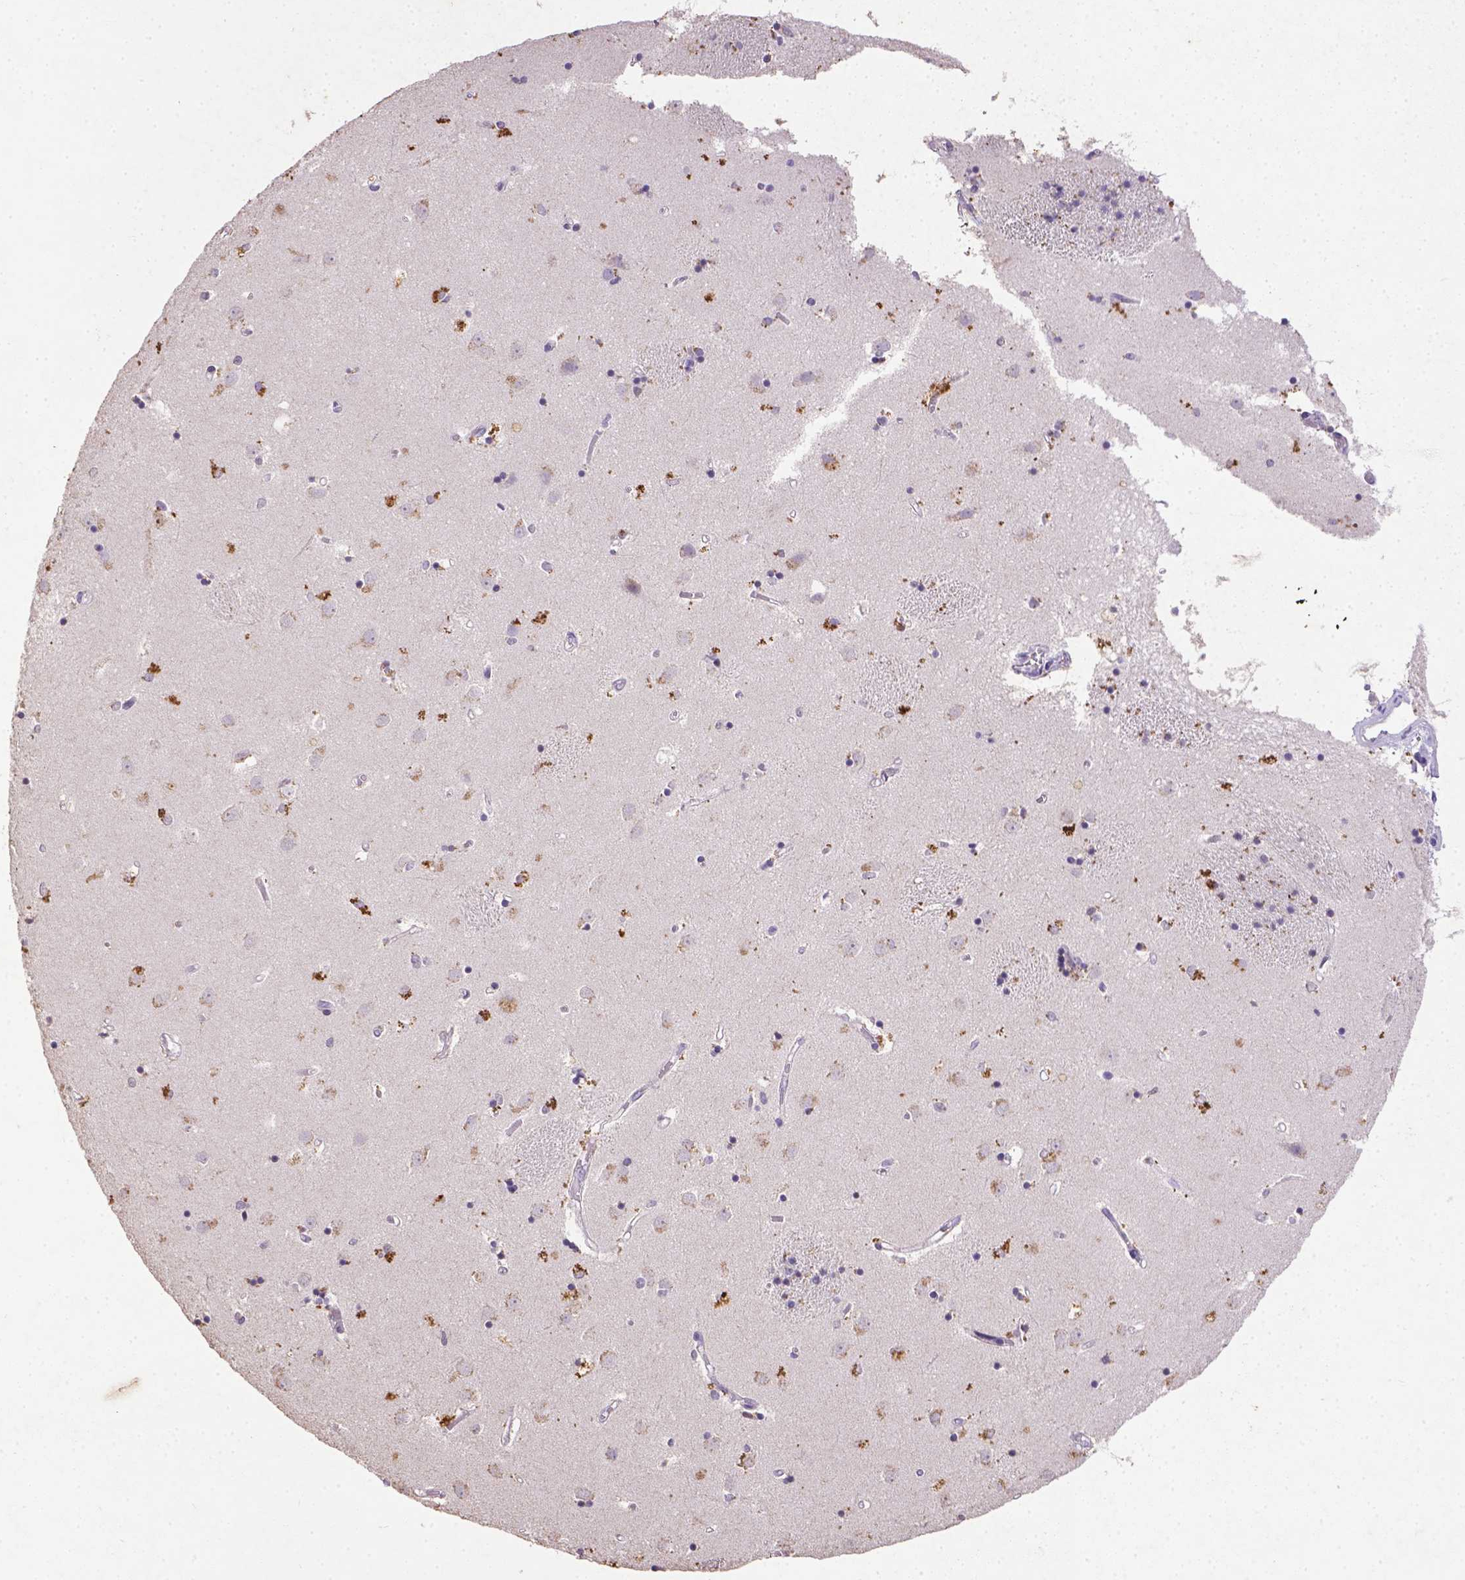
{"staining": {"intensity": "negative", "quantity": "none", "location": "none"}, "tissue": "caudate", "cell_type": "Glial cells", "image_type": "normal", "snomed": [{"axis": "morphology", "description": "Normal tissue, NOS"}, {"axis": "topography", "description": "Lateral ventricle wall"}], "caption": "Immunohistochemistry (IHC) photomicrograph of normal caudate: human caudate stained with DAB (3,3'-diaminobenzidine) displays no significant protein expression in glial cells. (Immunohistochemistry (IHC), brightfield microscopy, high magnification).", "gene": "CDKN1A", "patient": {"sex": "male", "age": 54}}